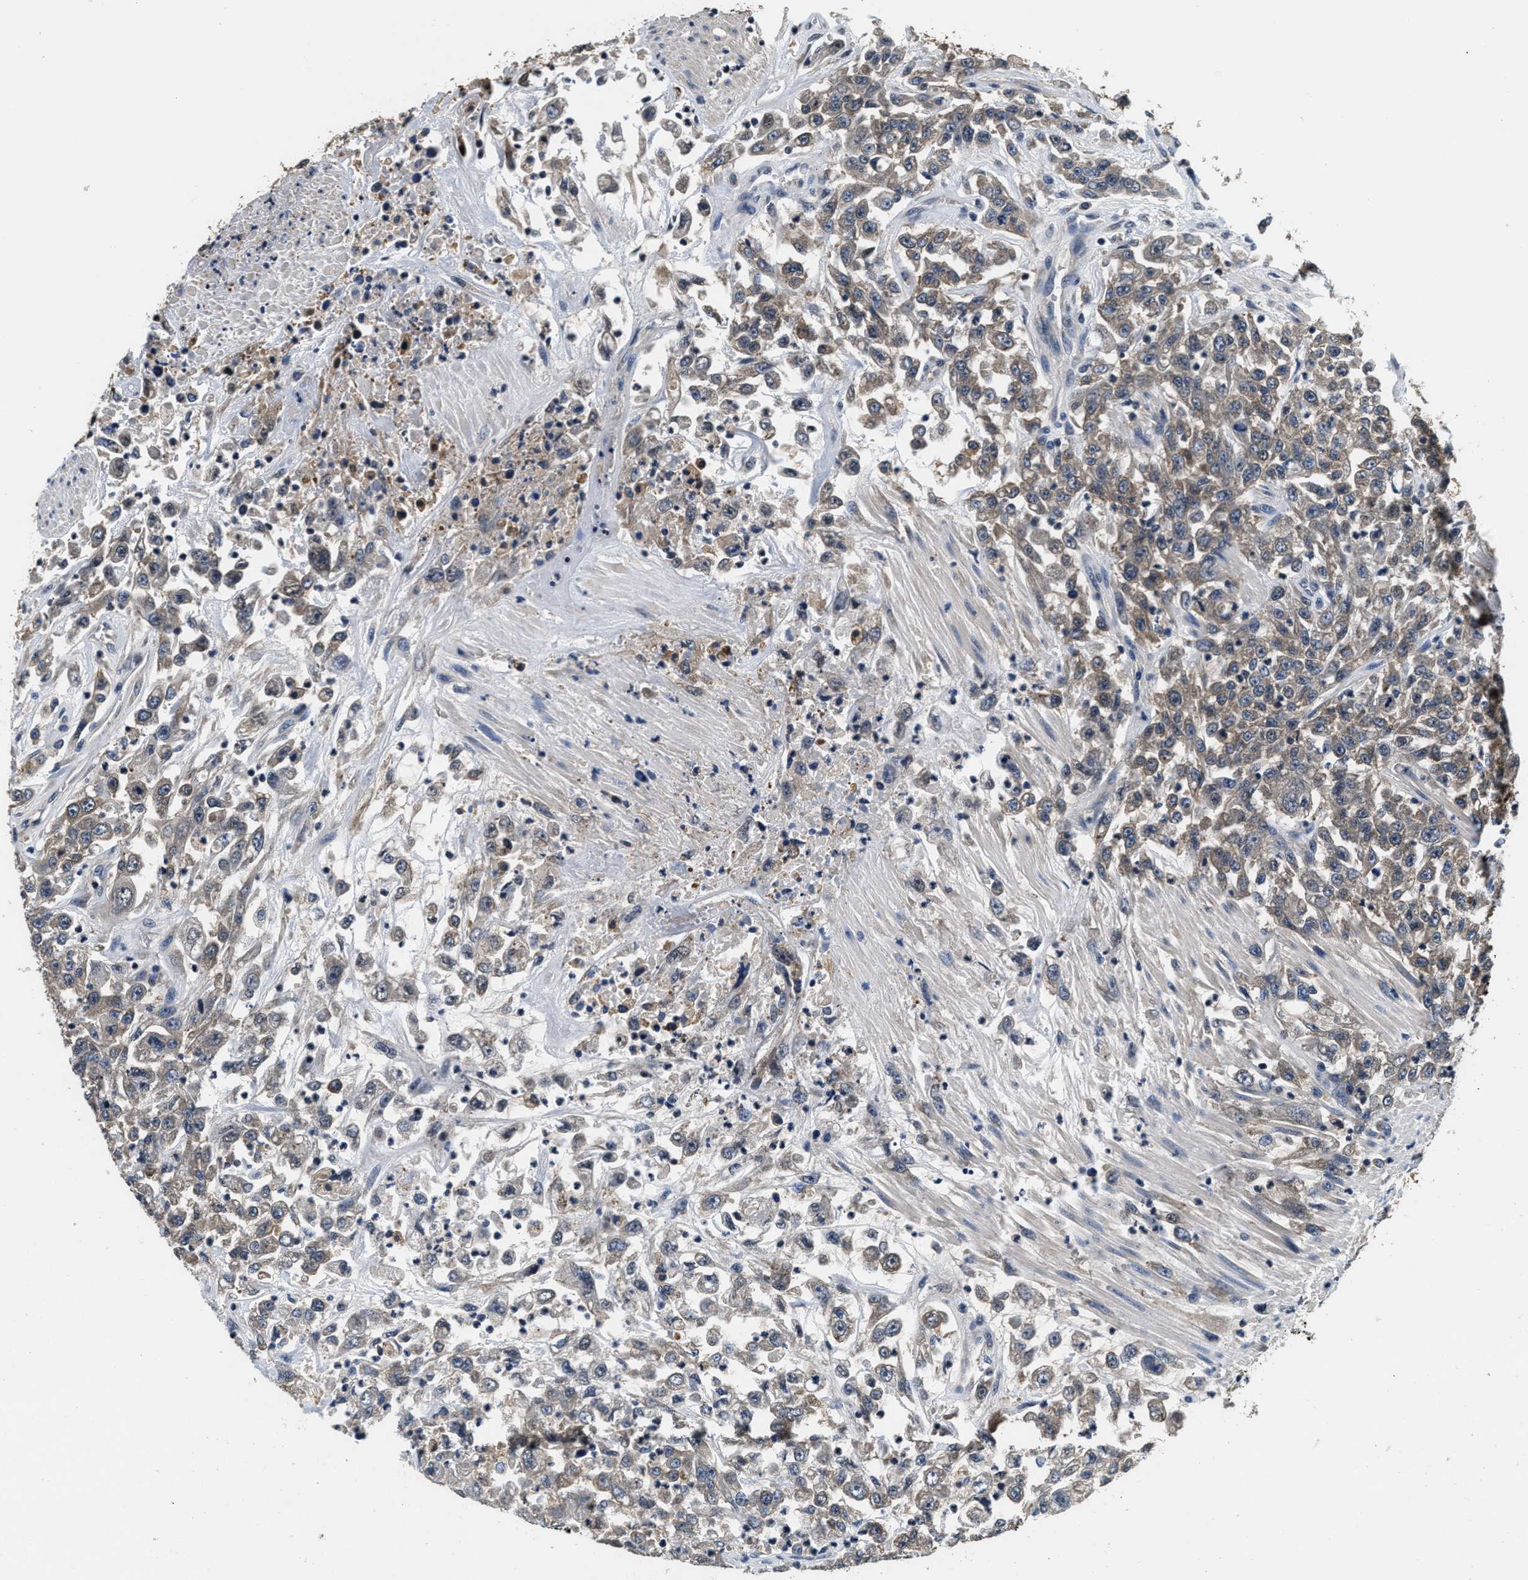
{"staining": {"intensity": "weak", "quantity": ">75%", "location": "cytoplasmic/membranous"}, "tissue": "urothelial cancer", "cell_type": "Tumor cells", "image_type": "cancer", "snomed": [{"axis": "morphology", "description": "Urothelial carcinoma, High grade"}, {"axis": "topography", "description": "Urinary bladder"}], "caption": "High-grade urothelial carcinoma was stained to show a protein in brown. There is low levels of weak cytoplasmic/membranous expression in about >75% of tumor cells. The protein is shown in brown color, while the nuclei are stained blue.", "gene": "PHPT1", "patient": {"sex": "male", "age": 46}}